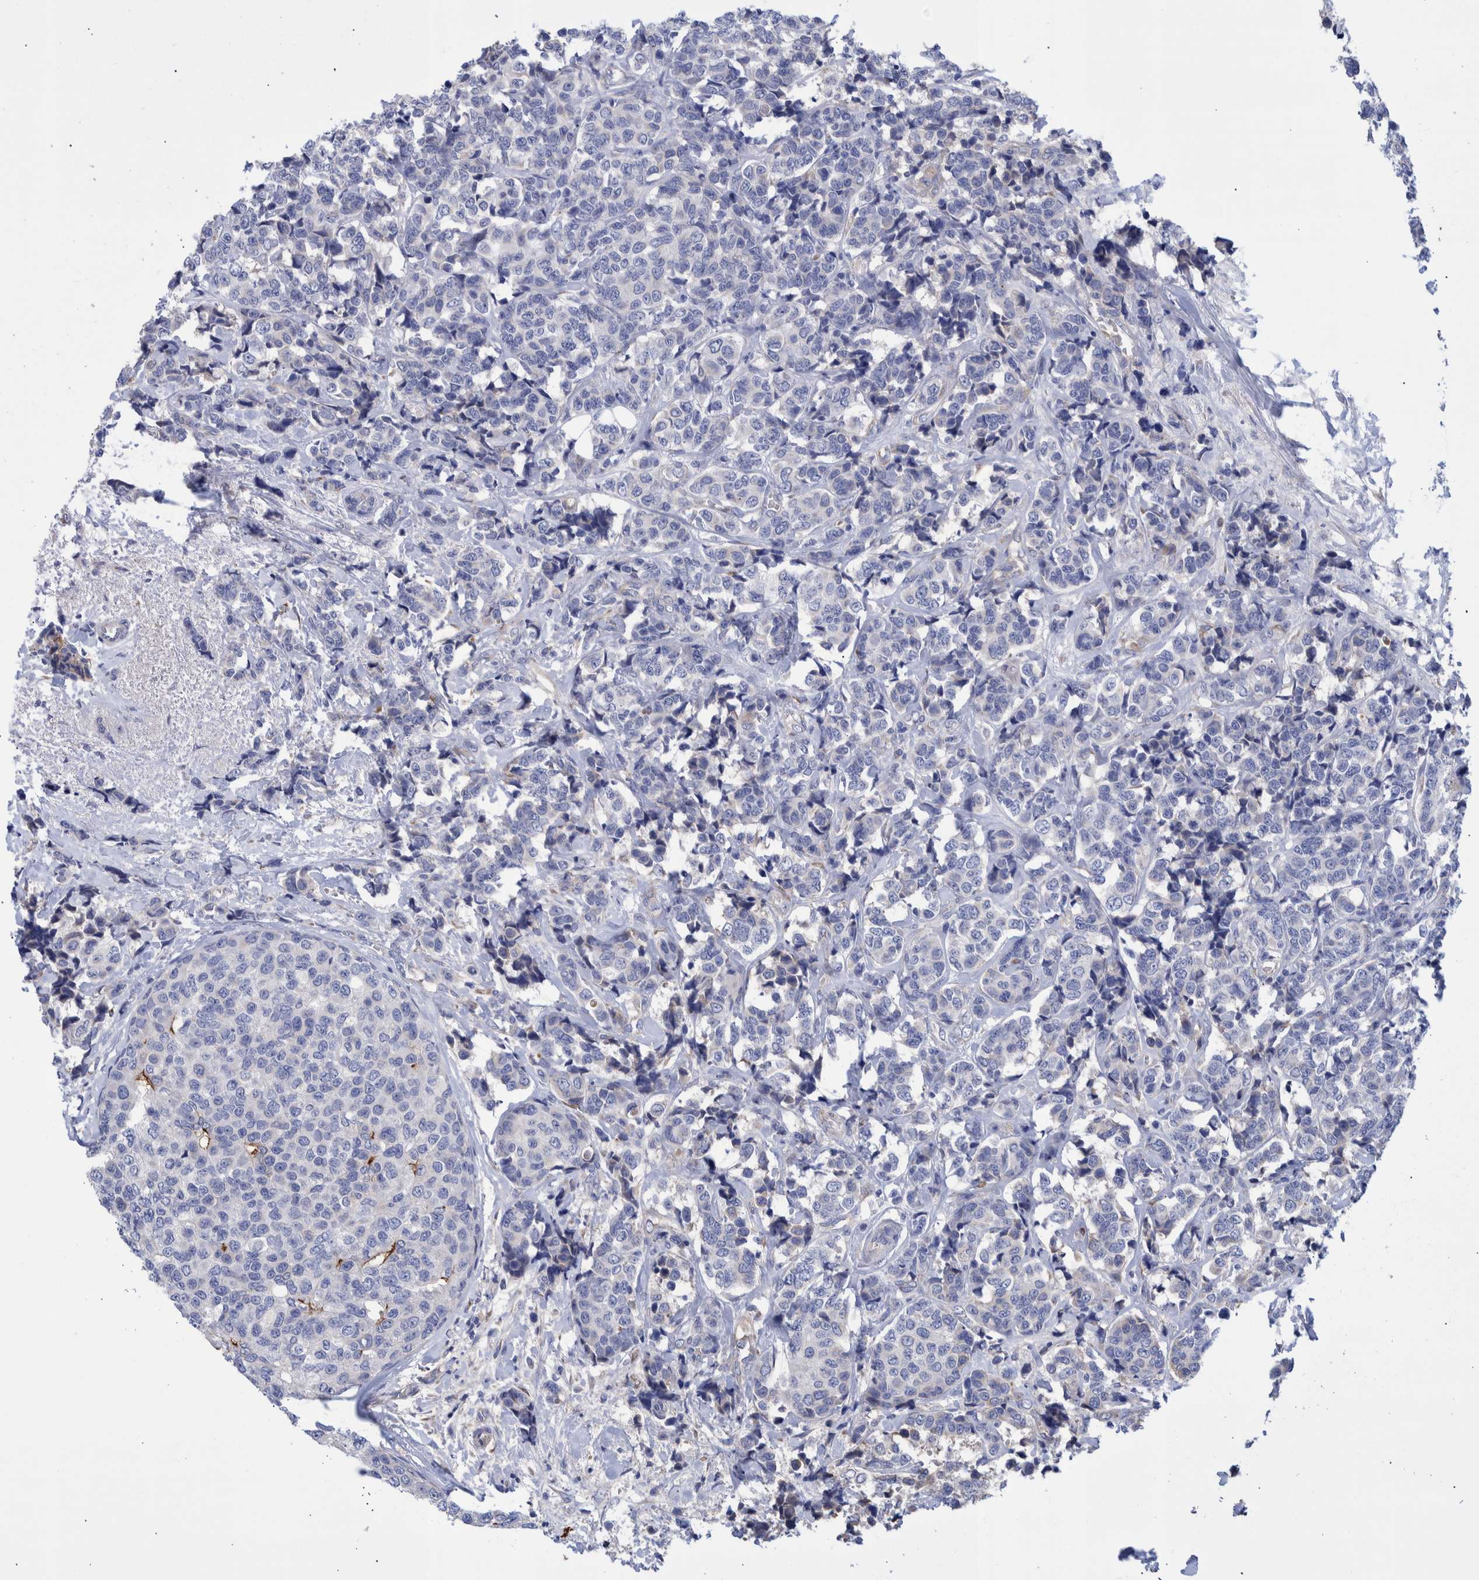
{"staining": {"intensity": "negative", "quantity": "none", "location": "none"}, "tissue": "breast cancer", "cell_type": "Tumor cells", "image_type": "cancer", "snomed": [{"axis": "morphology", "description": "Normal tissue, NOS"}, {"axis": "morphology", "description": "Duct carcinoma"}, {"axis": "topography", "description": "Breast"}], "caption": "High power microscopy image of an immunohistochemistry (IHC) photomicrograph of breast cancer, revealing no significant staining in tumor cells.", "gene": "DLL4", "patient": {"sex": "female", "age": 43}}